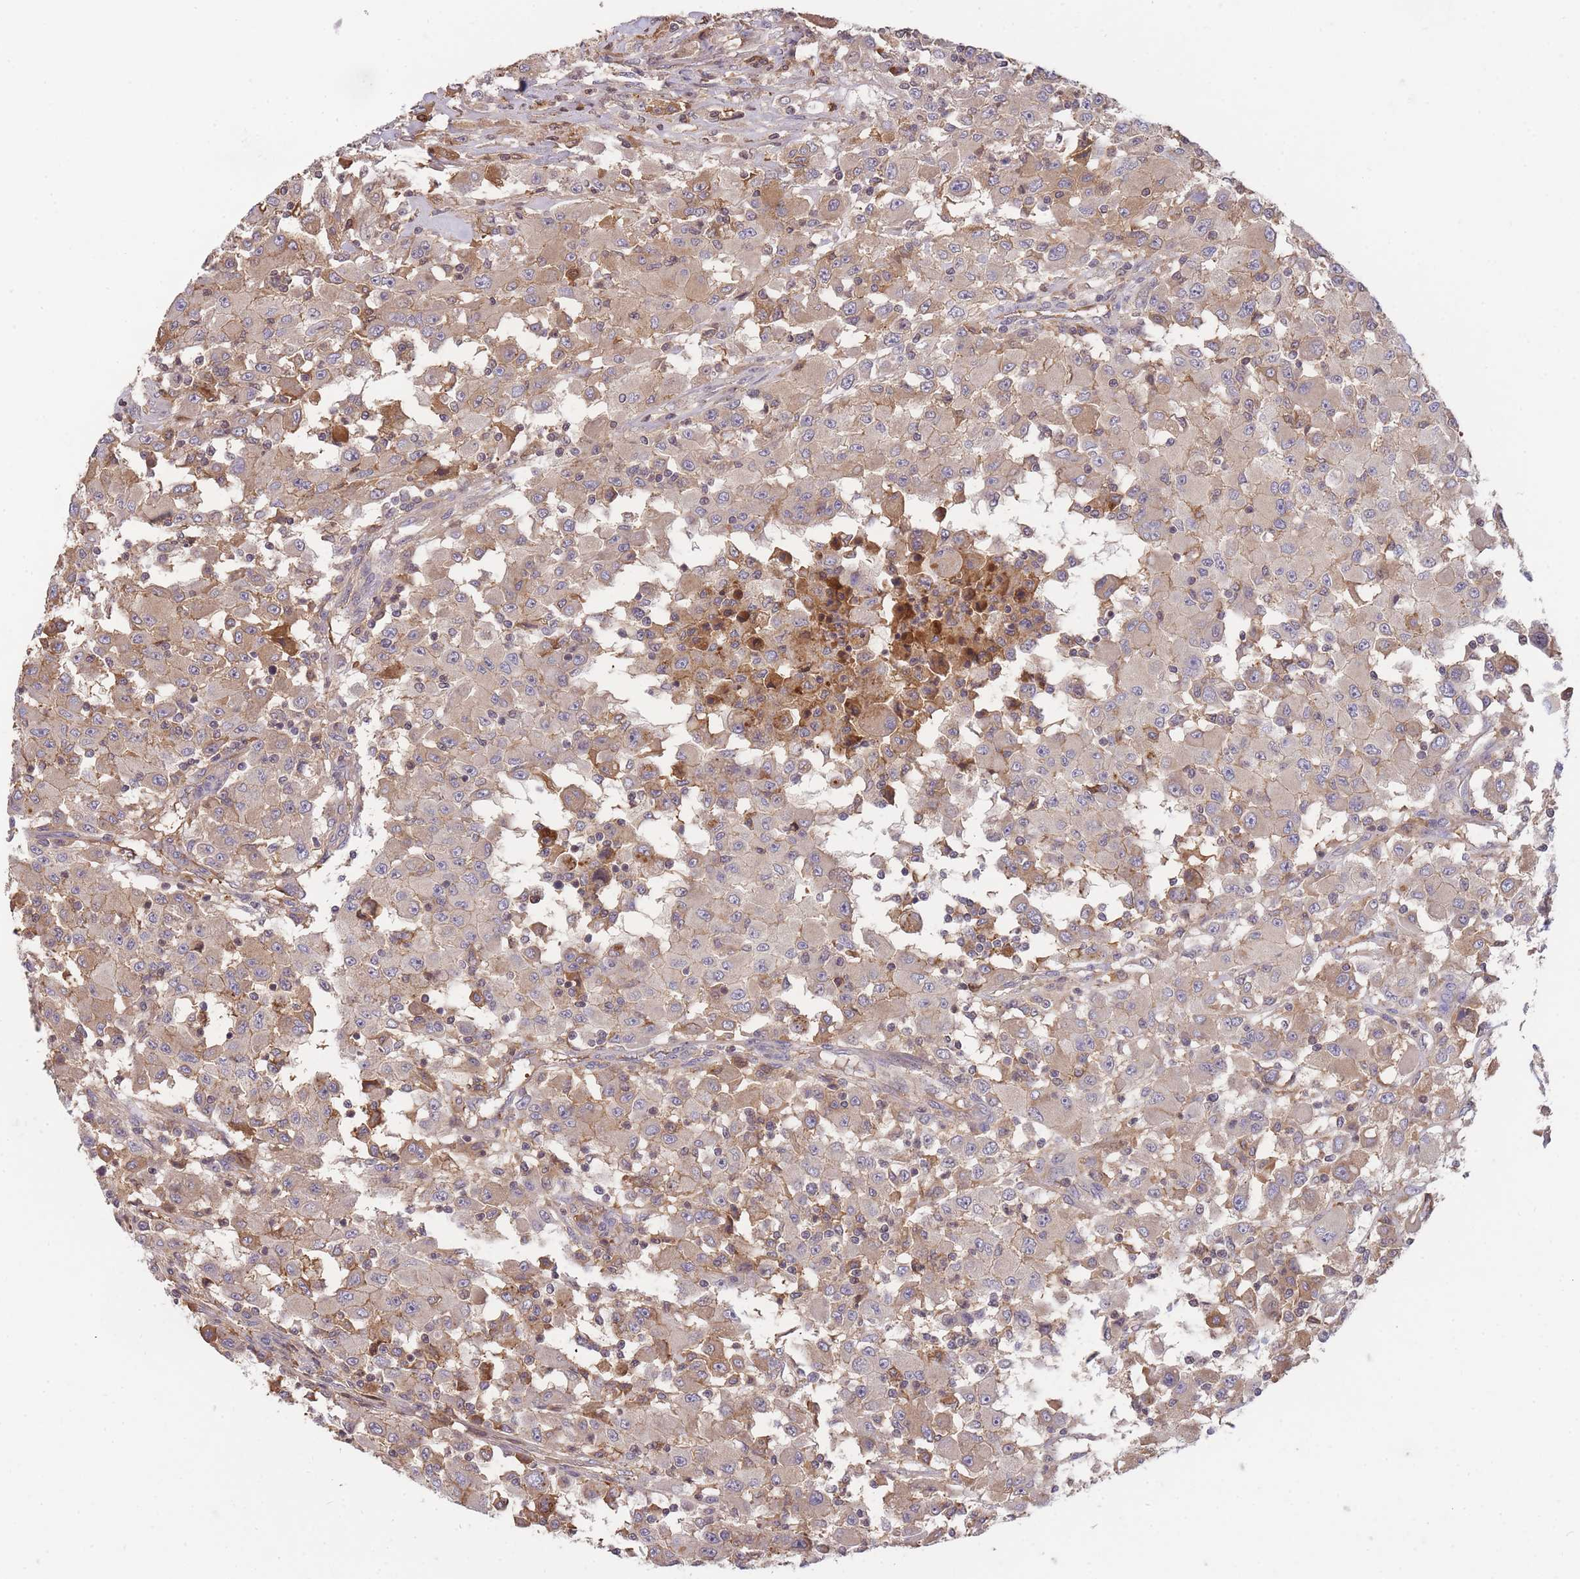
{"staining": {"intensity": "weak", "quantity": "25%-75%", "location": "cytoplasmic/membranous"}, "tissue": "renal cancer", "cell_type": "Tumor cells", "image_type": "cancer", "snomed": [{"axis": "morphology", "description": "Adenocarcinoma, NOS"}, {"axis": "topography", "description": "Kidney"}], "caption": "Adenocarcinoma (renal) stained with a protein marker shows weak staining in tumor cells.", "gene": "RALGDS", "patient": {"sex": "female", "age": 67}}